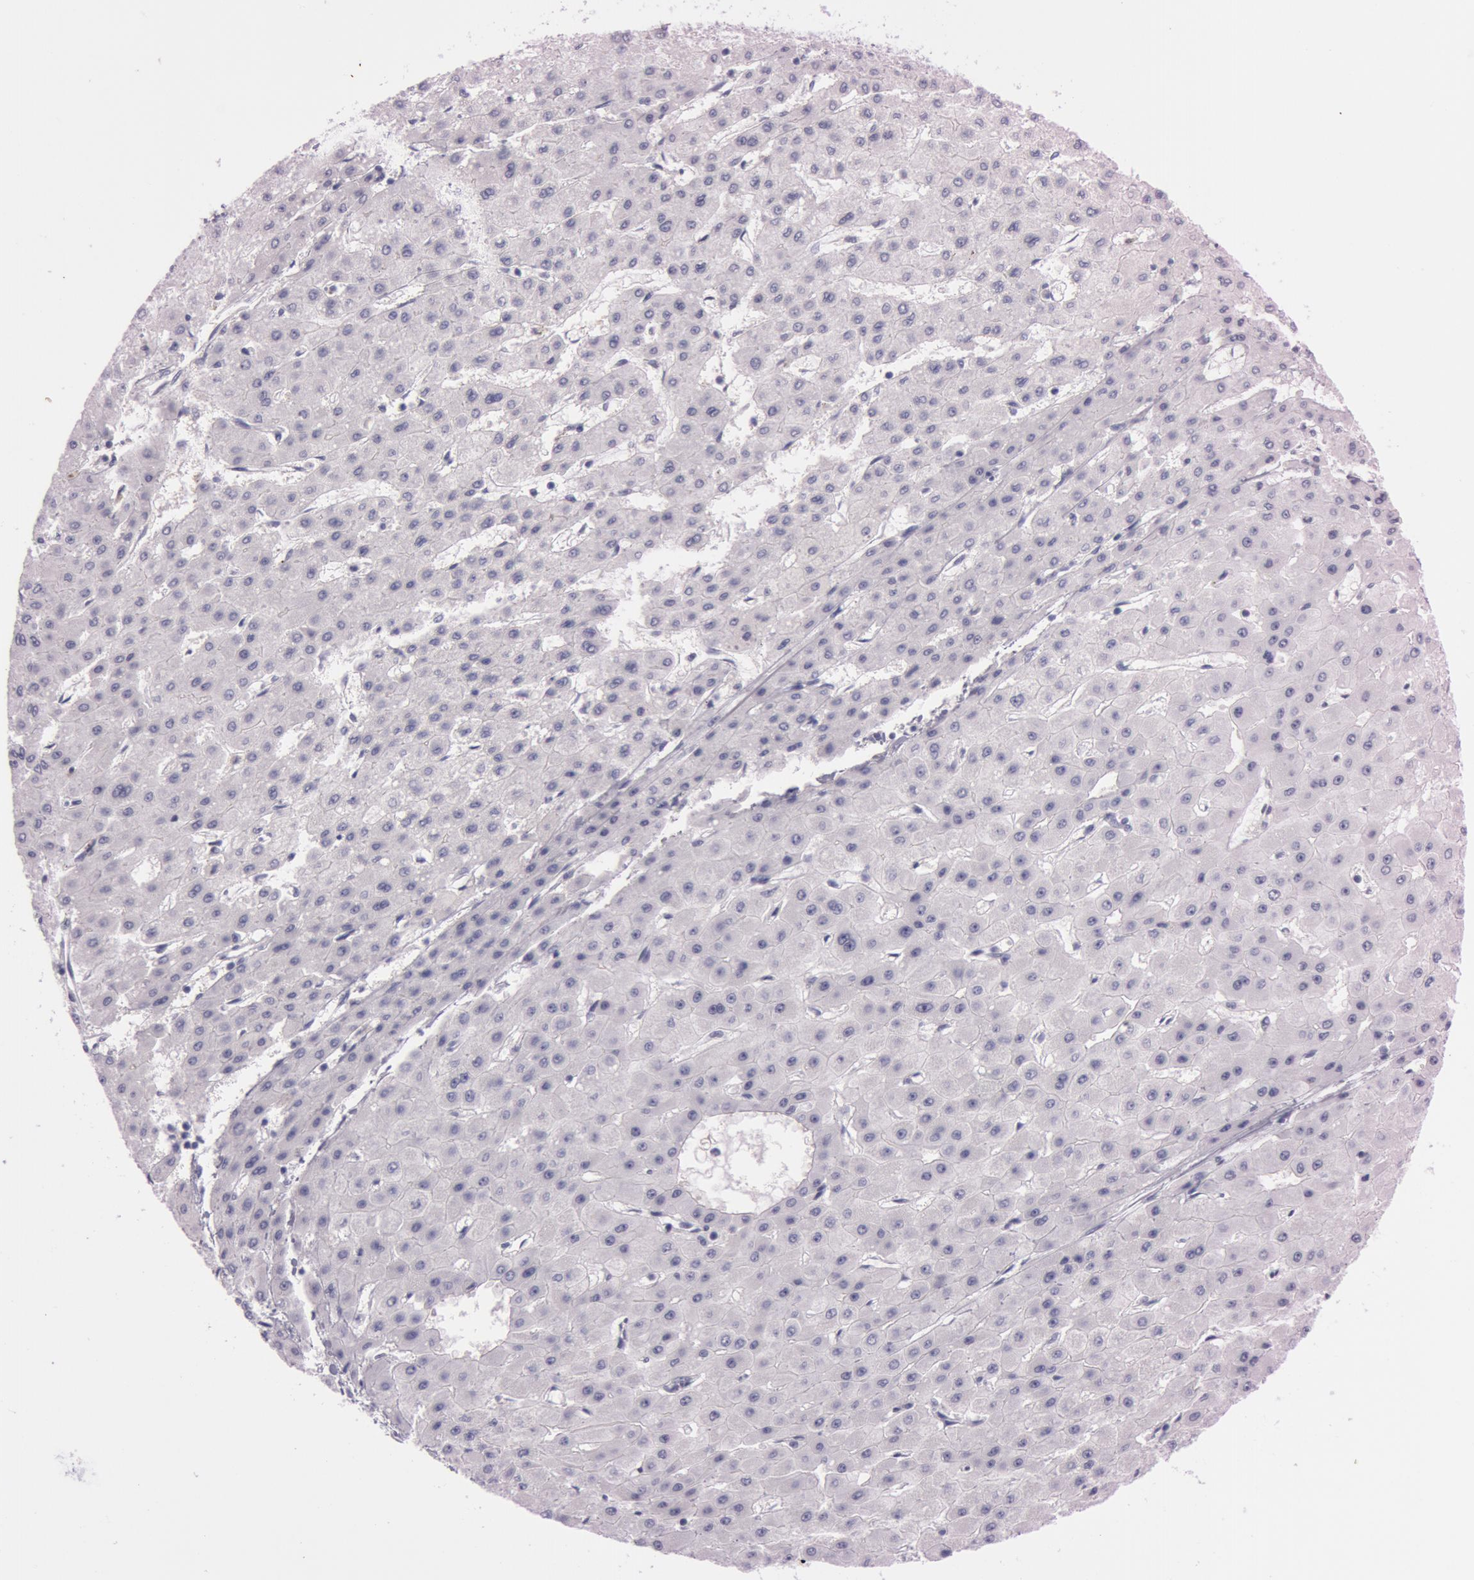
{"staining": {"intensity": "negative", "quantity": "none", "location": "none"}, "tissue": "liver cancer", "cell_type": "Tumor cells", "image_type": "cancer", "snomed": [{"axis": "morphology", "description": "Carcinoma, Hepatocellular, NOS"}, {"axis": "topography", "description": "Liver"}], "caption": "Liver cancer (hepatocellular carcinoma) stained for a protein using immunohistochemistry (IHC) displays no positivity tumor cells.", "gene": "S100A7", "patient": {"sex": "female", "age": 52}}